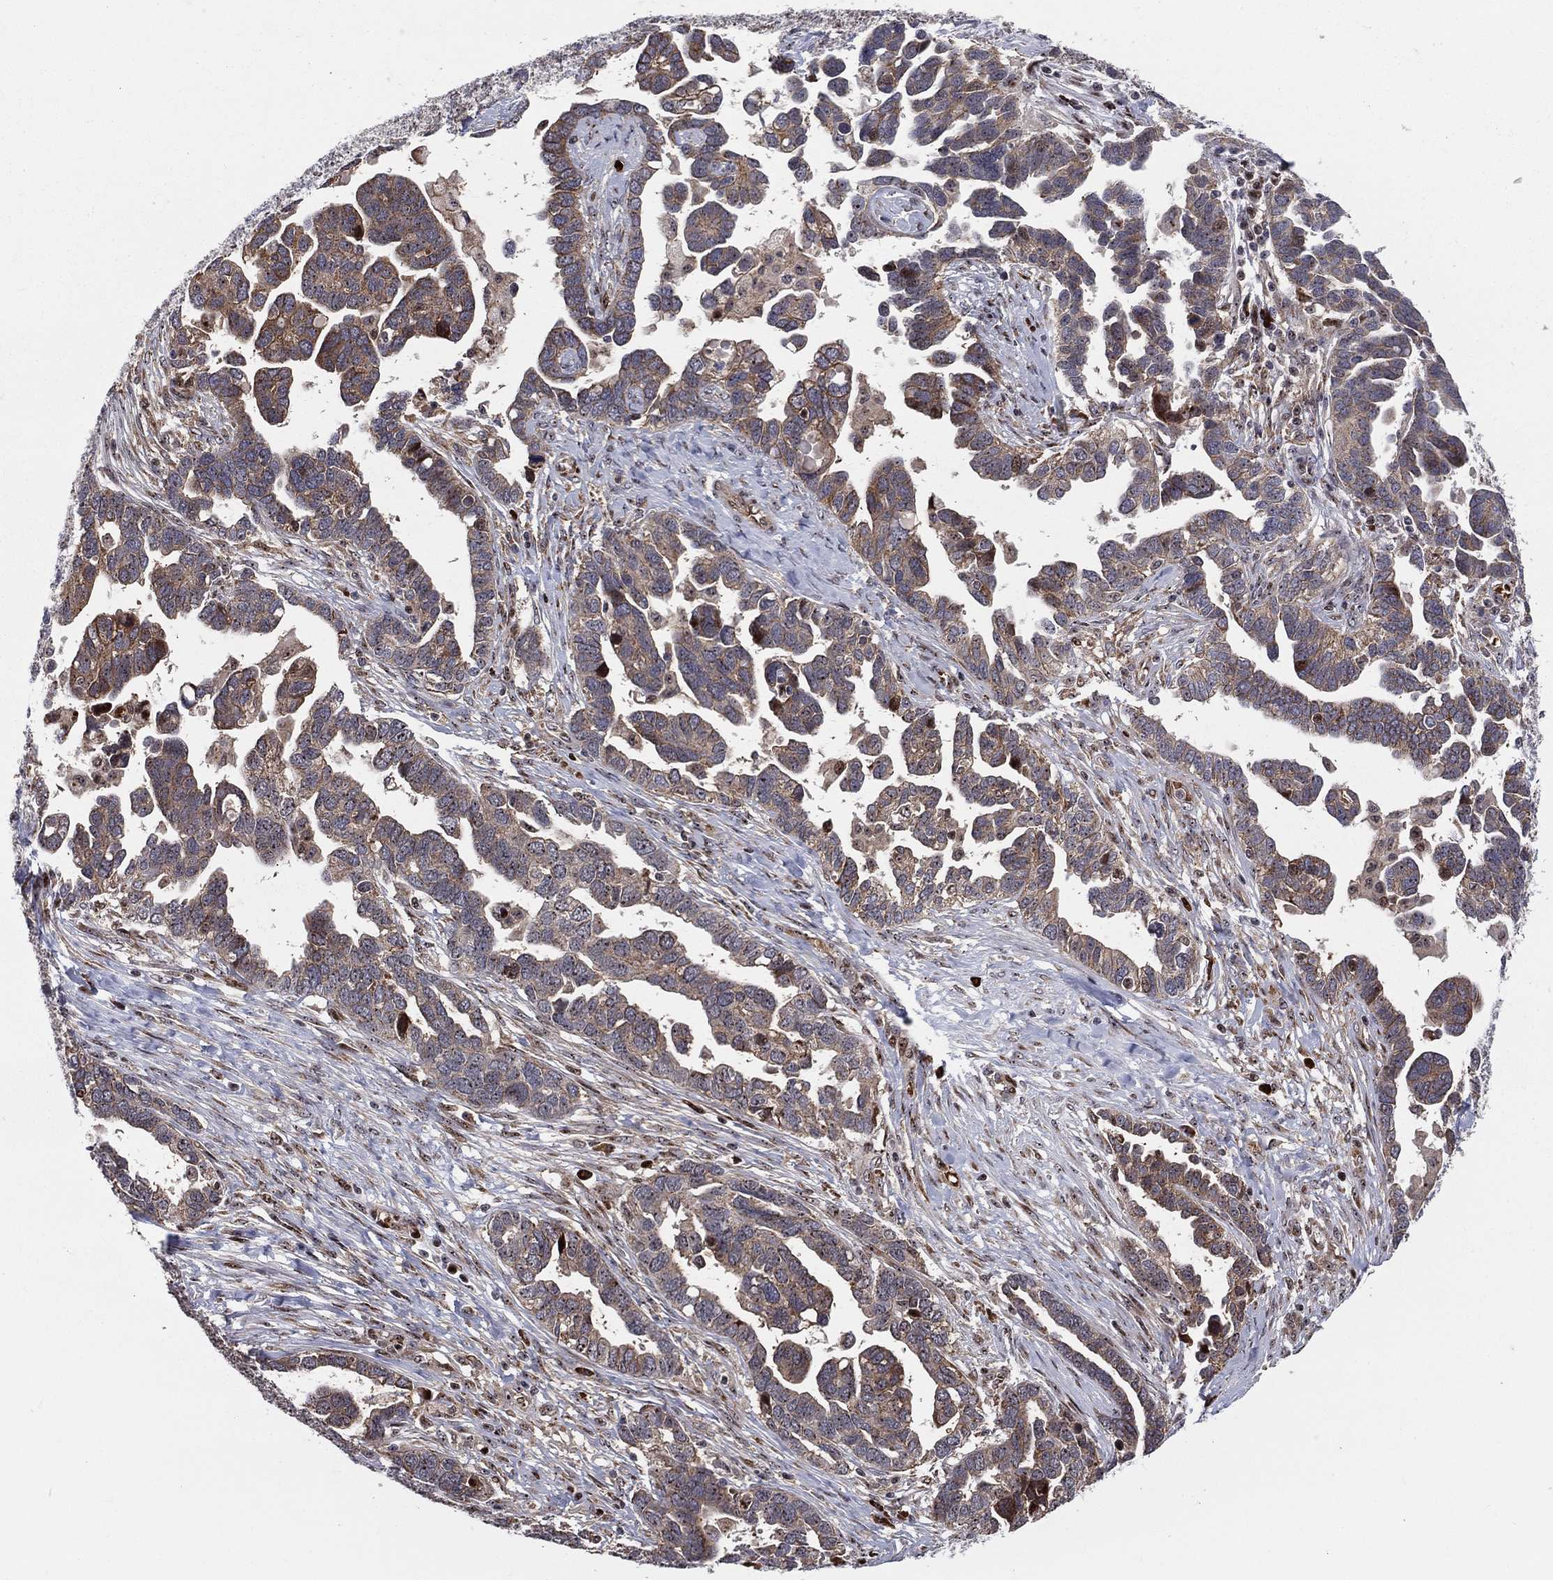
{"staining": {"intensity": "moderate", "quantity": "25%-75%", "location": "cytoplasmic/membranous"}, "tissue": "ovarian cancer", "cell_type": "Tumor cells", "image_type": "cancer", "snomed": [{"axis": "morphology", "description": "Cystadenocarcinoma, serous, NOS"}, {"axis": "topography", "description": "Ovary"}], "caption": "An immunohistochemistry histopathology image of neoplastic tissue is shown. Protein staining in brown labels moderate cytoplasmic/membranous positivity in ovarian serous cystadenocarcinoma within tumor cells.", "gene": "VHL", "patient": {"sex": "female", "age": 54}}